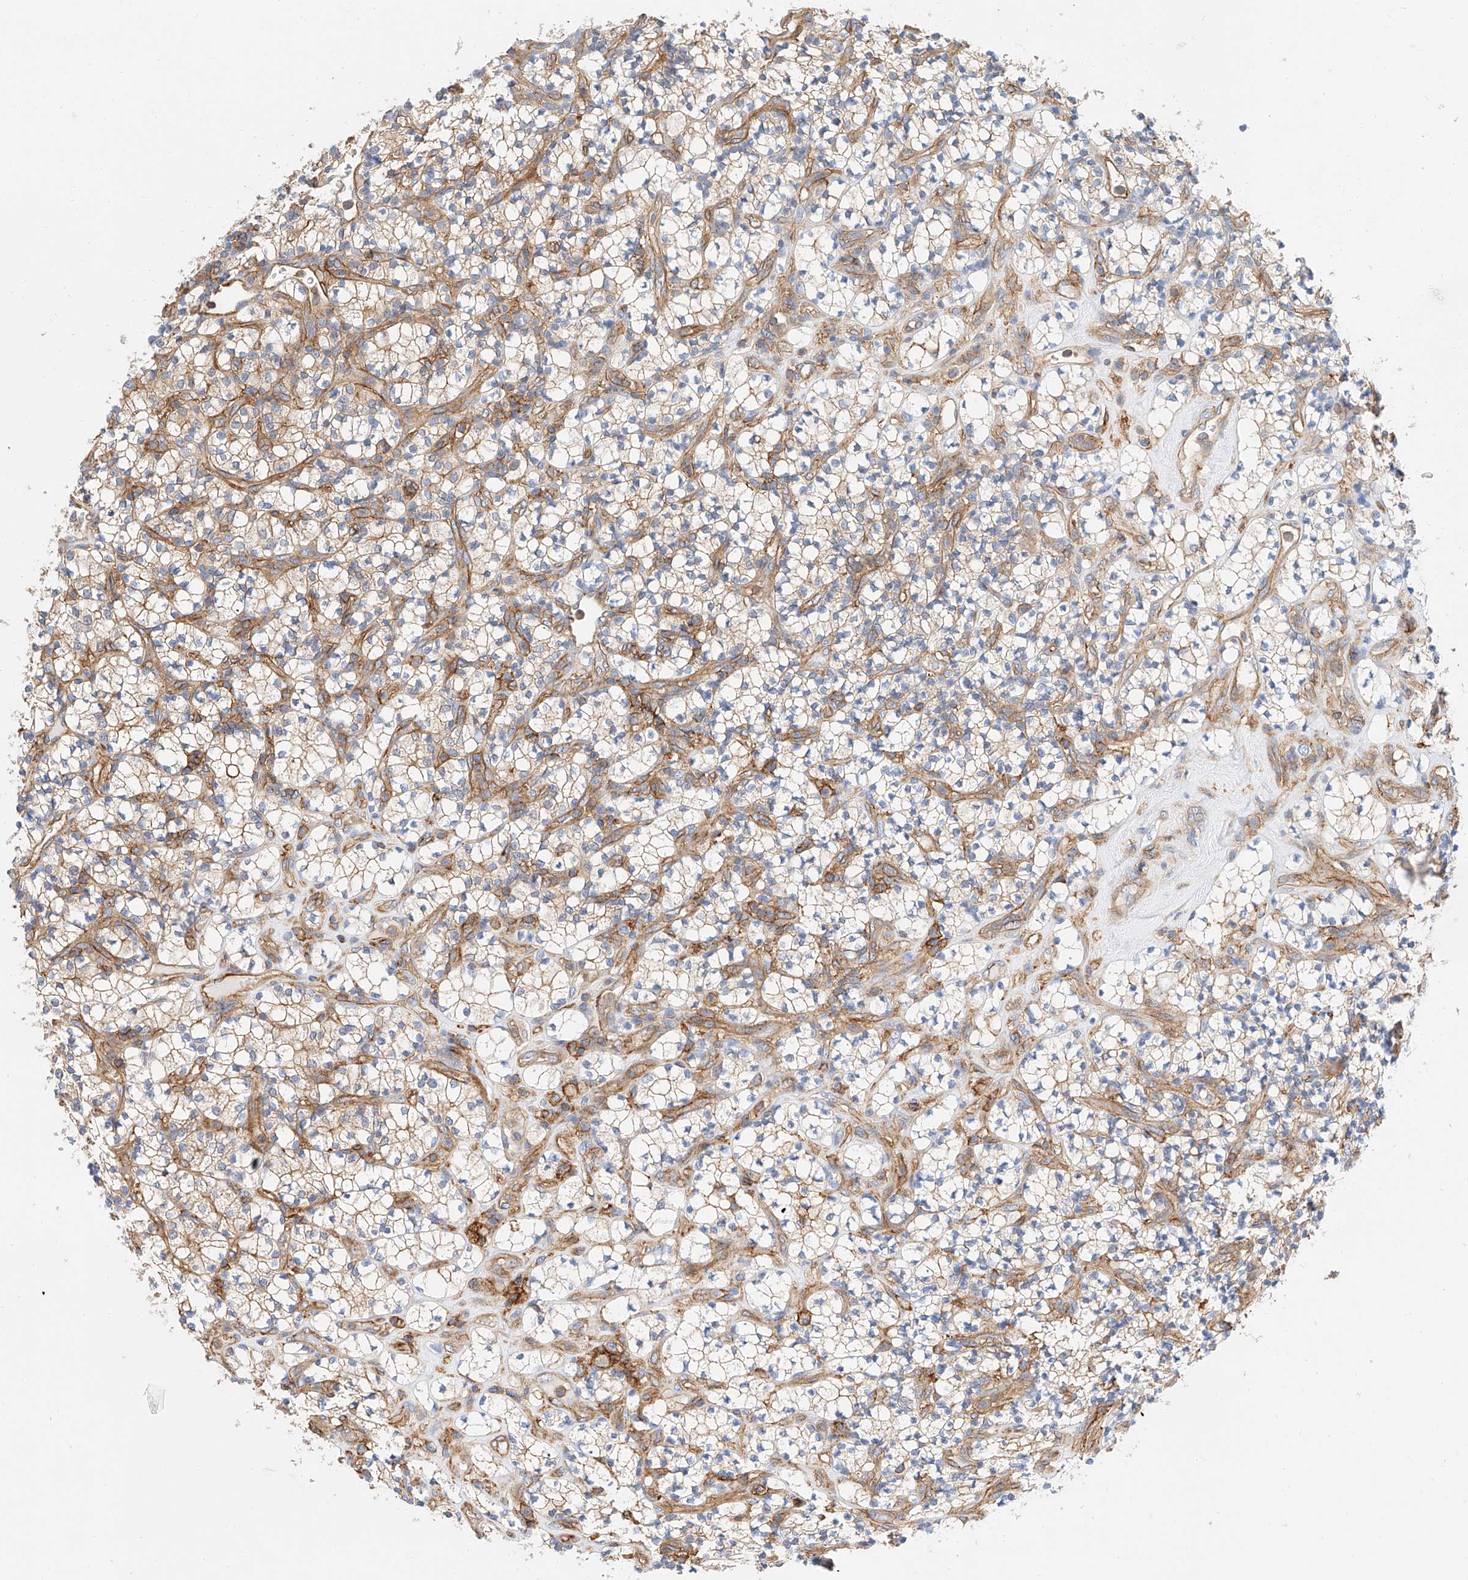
{"staining": {"intensity": "weak", "quantity": "<25%", "location": "cytoplasmic/membranous"}, "tissue": "renal cancer", "cell_type": "Tumor cells", "image_type": "cancer", "snomed": [{"axis": "morphology", "description": "Adenocarcinoma, NOS"}, {"axis": "topography", "description": "Kidney"}], "caption": "DAB immunohistochemical staining of renal cancer (adenocarcinoma) shows no significant staining in tumor cells.", "gene": "HAUS4", "patient": {"sex": "male", "age": 77}}